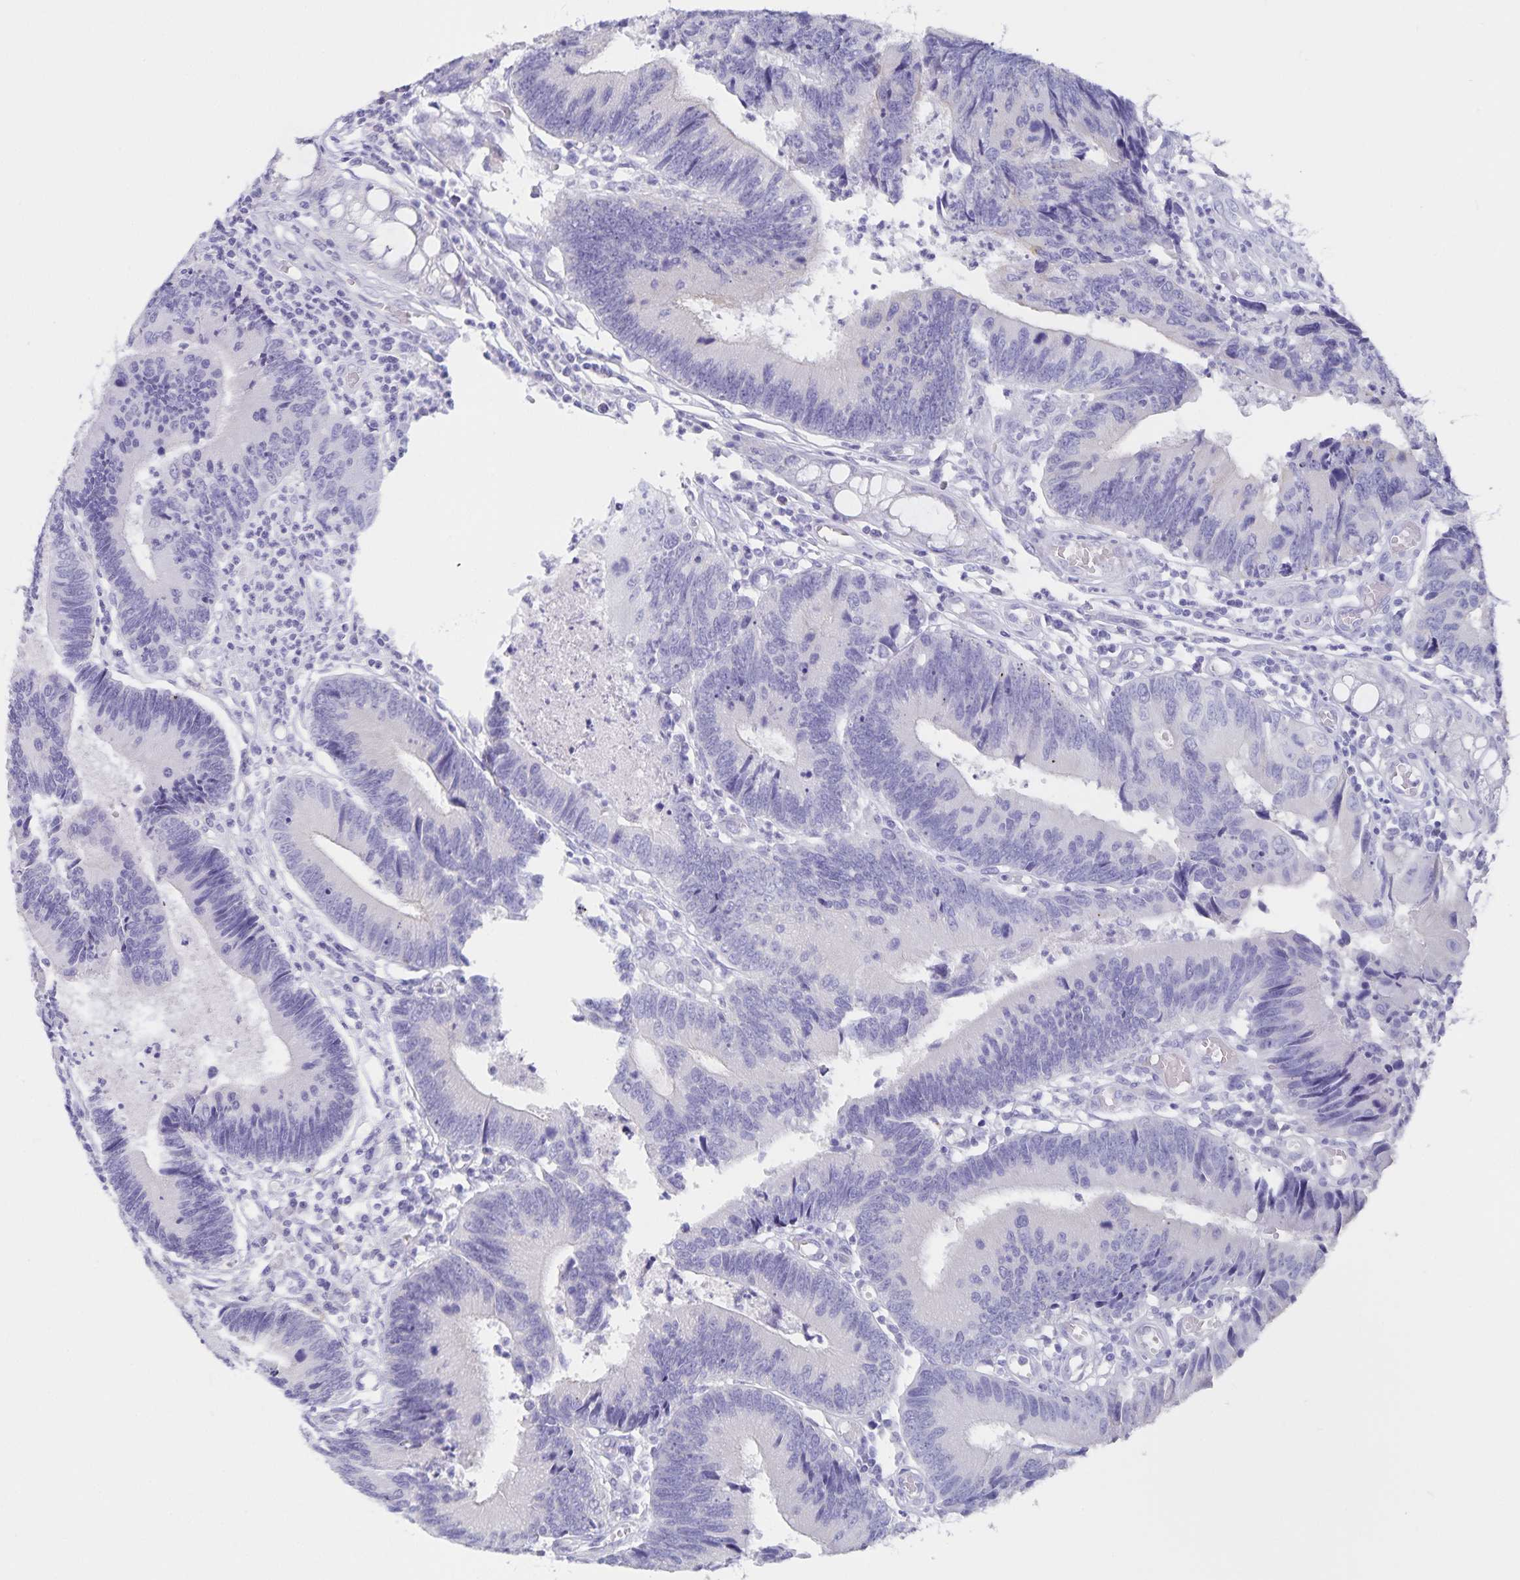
{"staining": {"intensity": "negative", "quantity": "none", "location": "none"}, "tissue": "colorectal cancer", "cell_type": "Tumor cells", "image_type": "cancer", "snomed": [{"axis": "morphology", "description": "Adenocarcinoma, NOS"}, {"axis": "topography", "description": "Colon"}], "caption": "Immunohistochemical staining of human colorectal cancer (adenocarcinoma) displays no significant staining in tumor cells.", "gene": "PLAC1", "patient": {"sex": "female", "age": 67}}